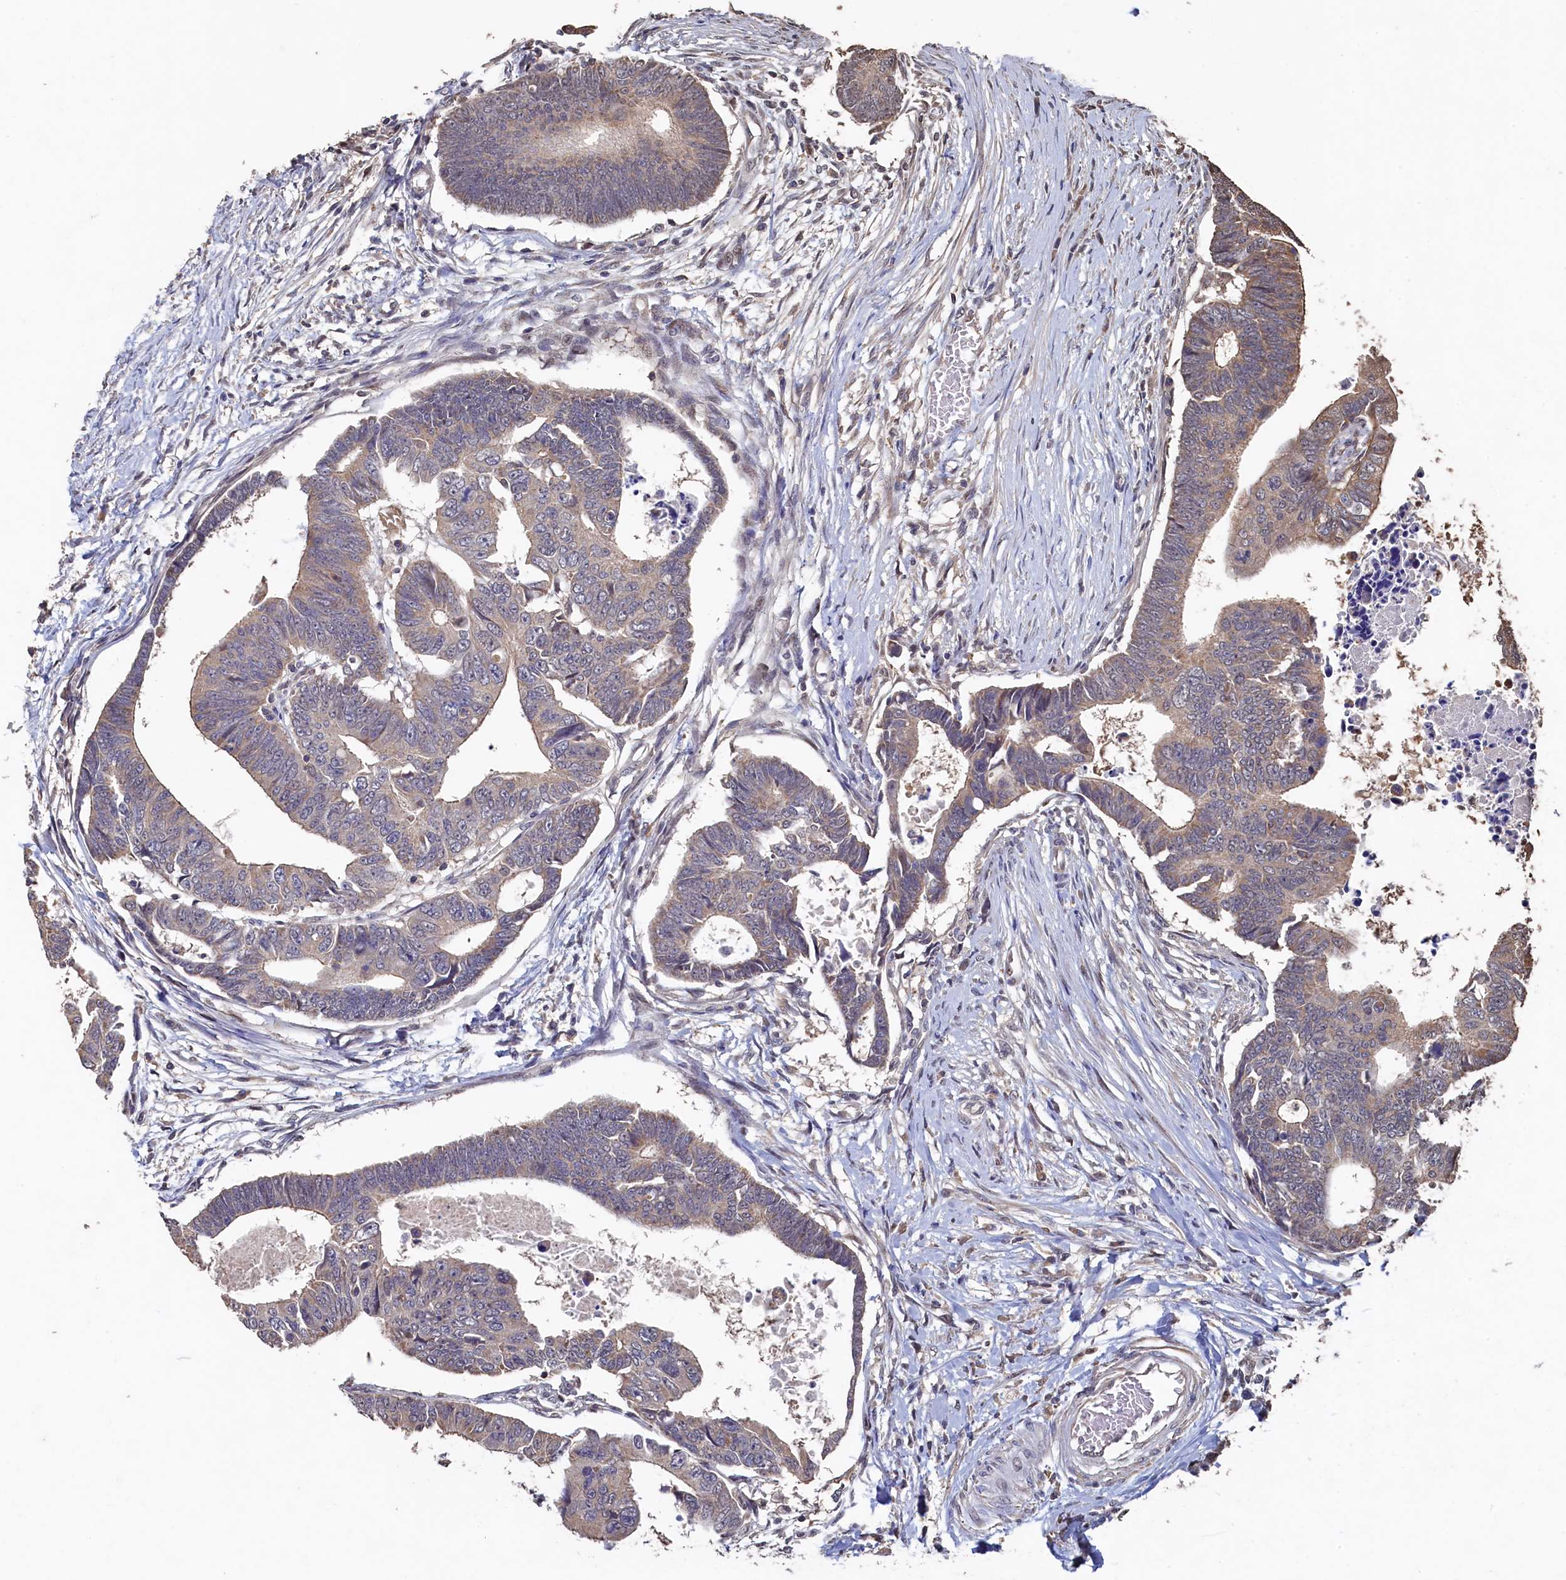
{"staining": {"intensity": "weak", "quantity": "<25%", "location": "cytoplasmic/membranous"}, "tissue": "colorectal cancer", "cell_type": "Tumor cells", "image_type": "cancer", "snomed": [{"axis": "morphology", "description": "Adenocarcinoma, NOS"}, {"axis": "topography", "description": "Rectum"}], "caption": "The immunohistochemistry image has no significant positivity in tumor cells of adenocarcinoma (colorectal) tissue.", "gene": "PIGN", "patient": {"sex": "female", "age": 65}}